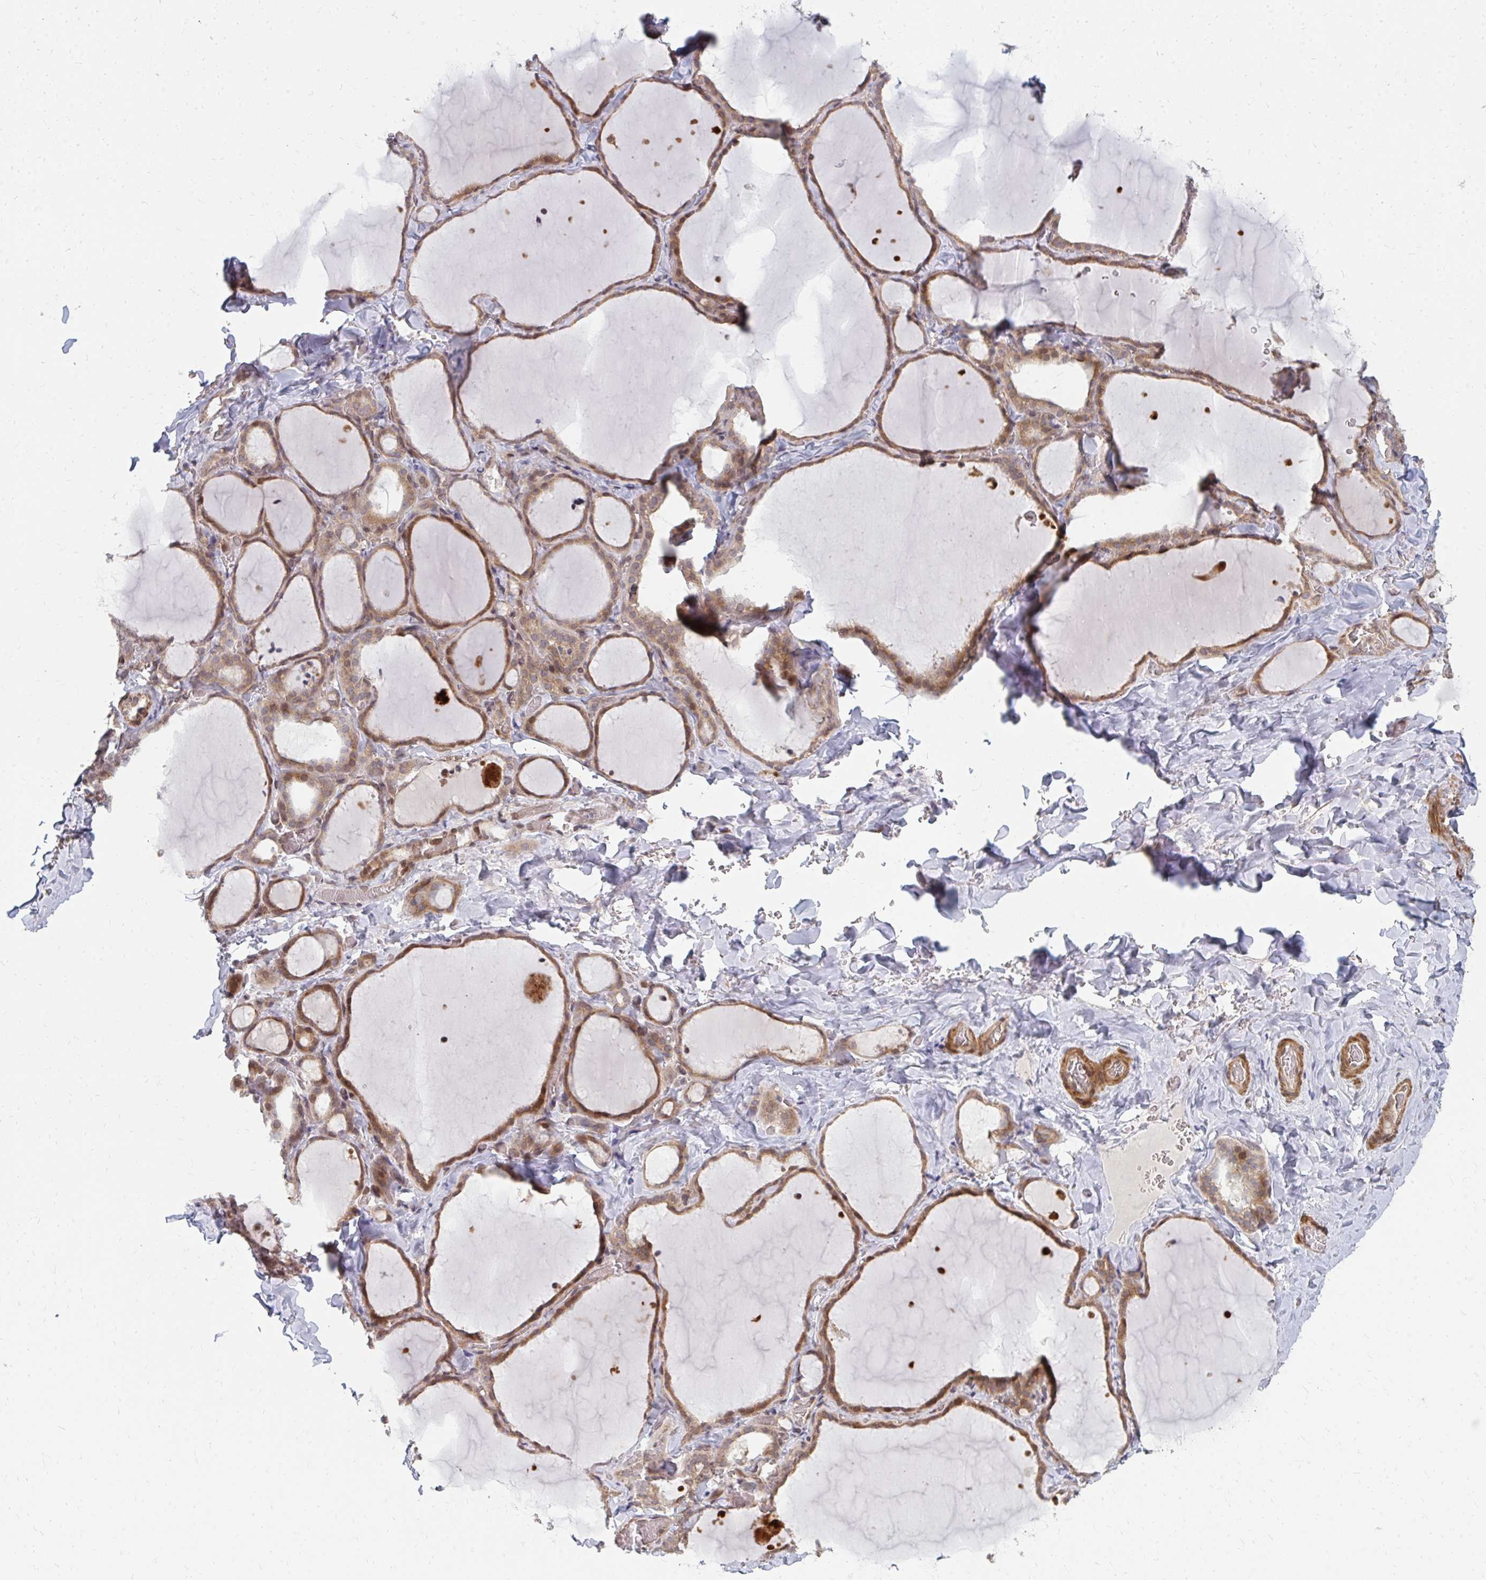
{"staining": {"intensity": "weak", "quantity": "25%-75%", "location": "cytoplasmic/membranous"}, "tissue": "thyroid gland", "cell_type": "Glandular cells", "image_type": "normal", "snomed": [{"axis": "morphology", "description": "Normal tissue, NOS"}, {"axis": "topography", "description": "Thyroid gland"}], "caption": "The photomicrograph shows immunohistochemical staining of benign thyroid gland. There is weak cytoplasmic/membranous staining is identified in about 25%-75% of glandular cells. The staining was performed using DAB to visualize the protein expression in brown, while the nuclei were stained in blue with hematoxylin (Magnification: 20x).", "gene": "ZNF285", "patient": {"sex": "female", "age": 22}}